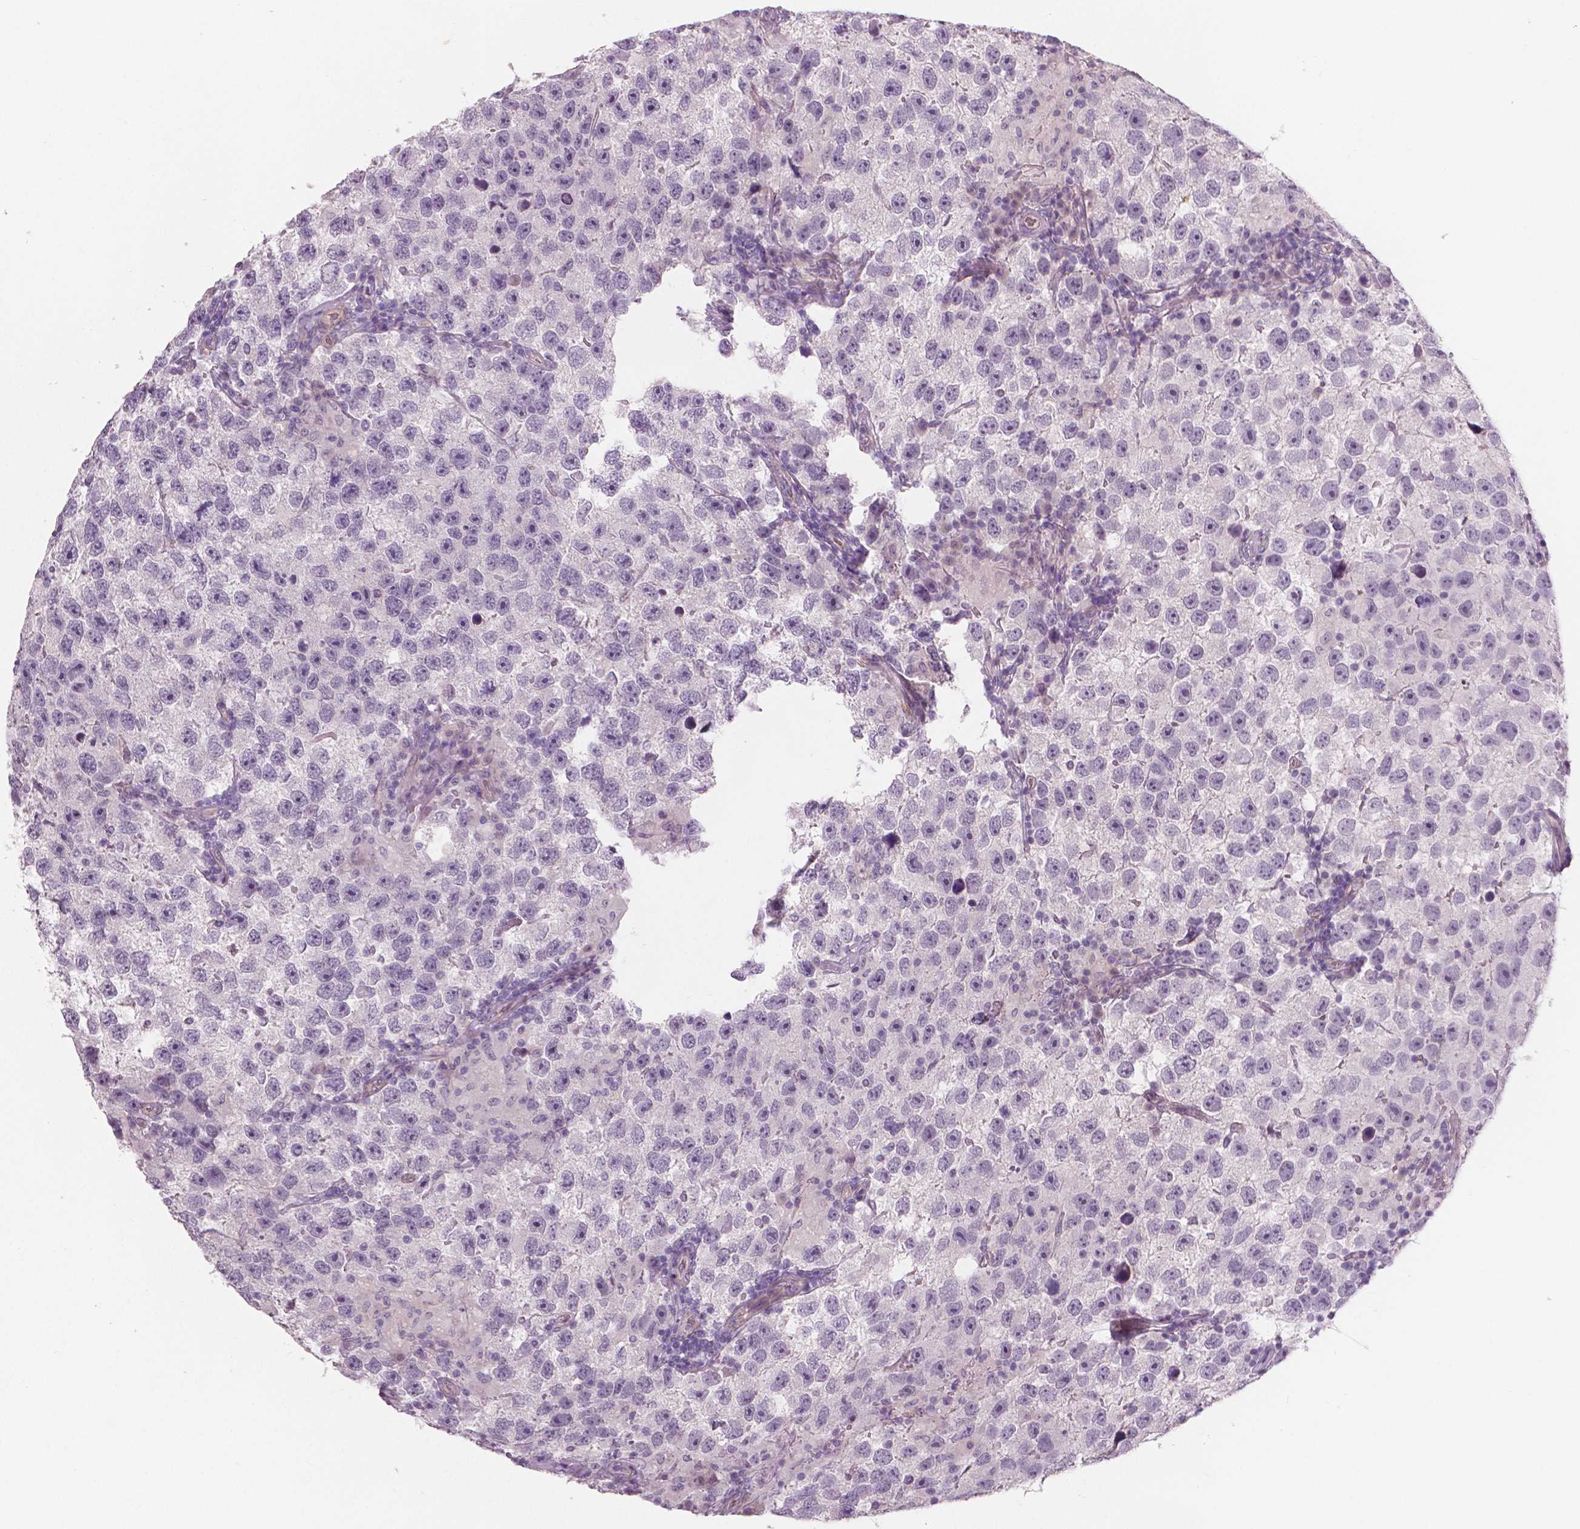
{"staining": {"intensity": "negative", "quantity": "none", "location": "none"}, "tissue": "testis cancer", "cell_type": "Tumor cells", "image_type": "cancer", "snomed": [{"axis": "morphology", "description": "Seminoma, NOS"}, {"axis": "topography", "description": "Testis"}], "caption": "Immunohistochemistry (IHC) image of neoplastic tissue: testis seminoma stained with DAB shows no significant protein staining in tumor cells.", "gene": "FLT1", "patient": {"sex": "male", "age": 26}}